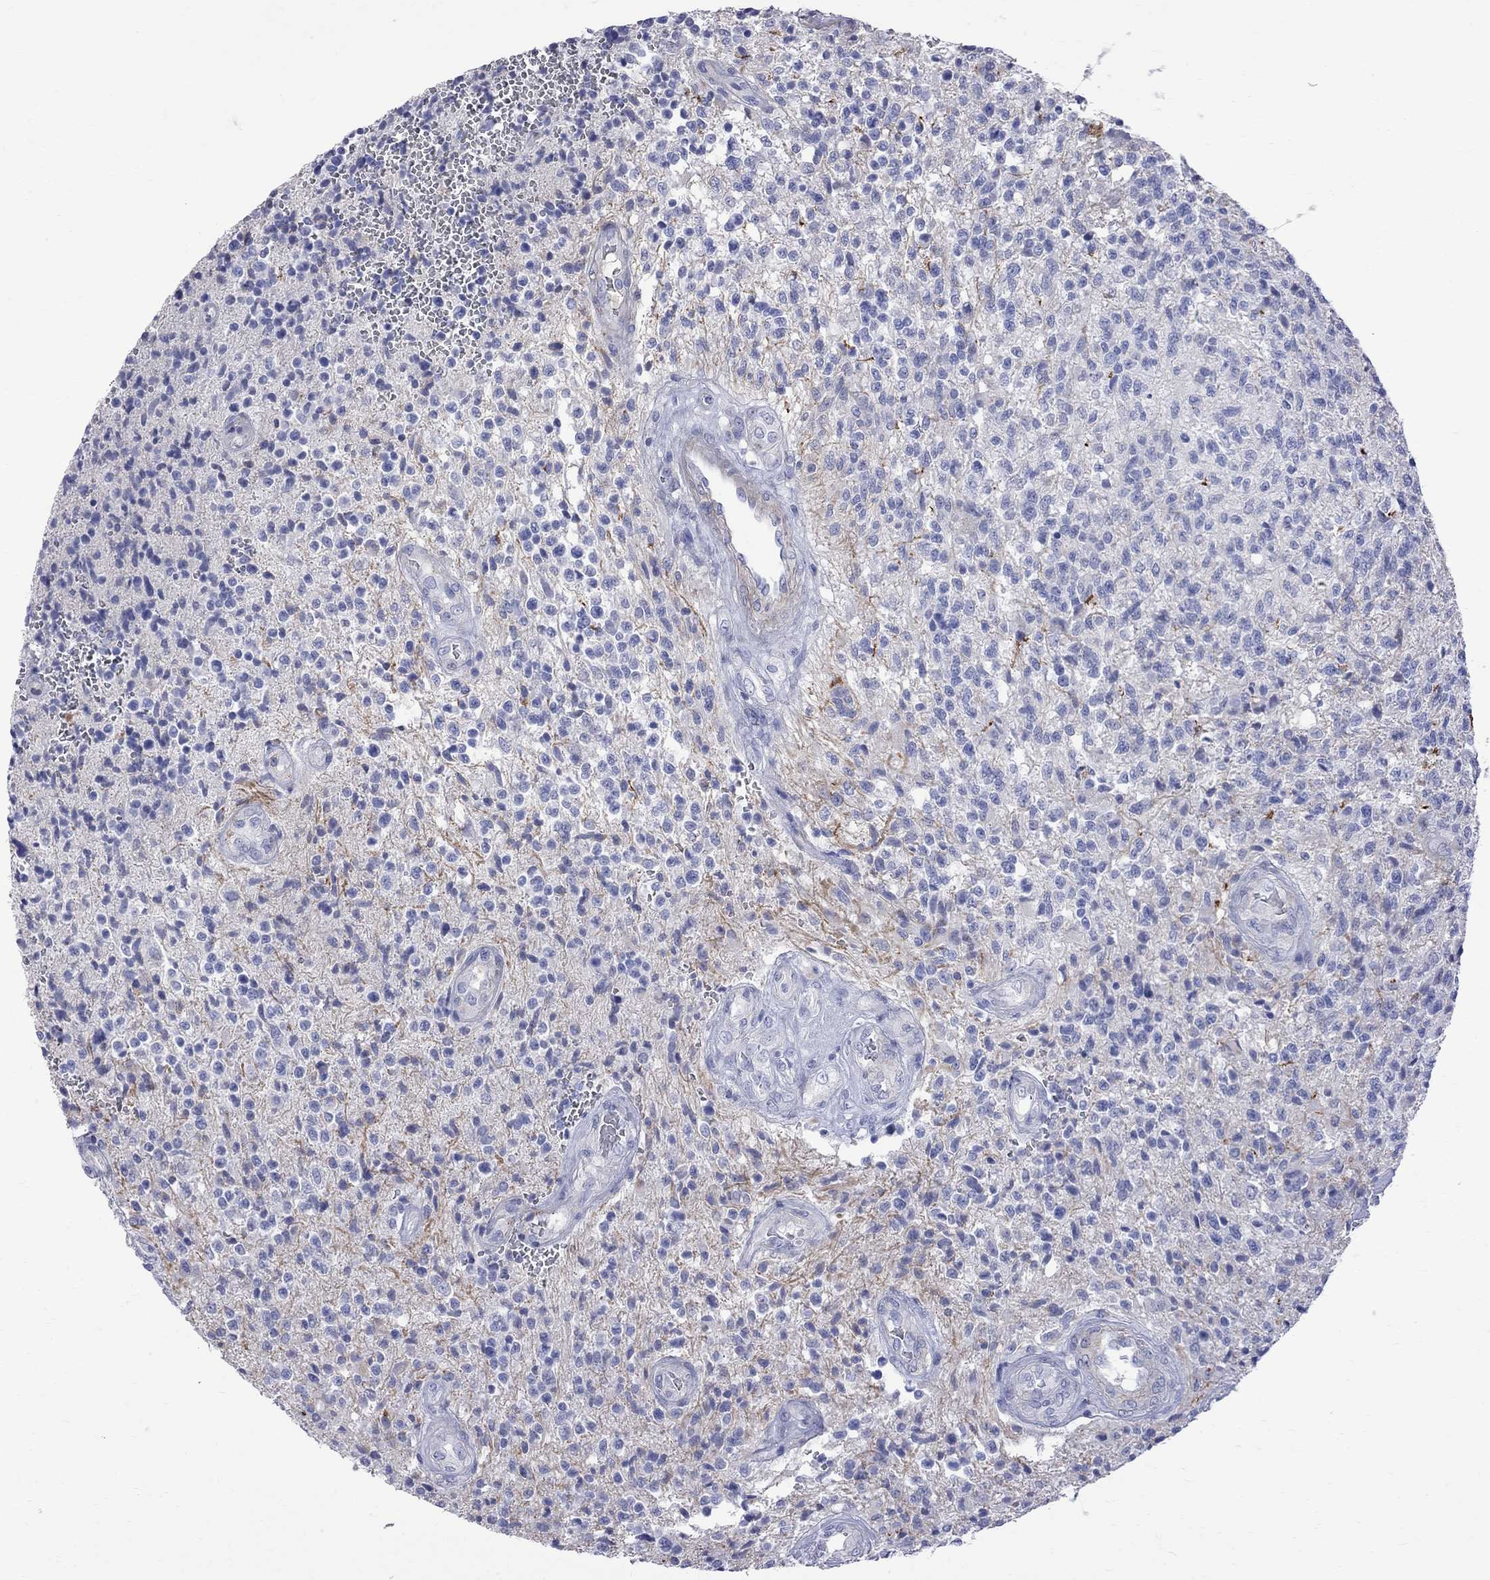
{"staining": {"intensity": "negative", "quantity": "none", "location": "none"}, "tissue": "glioma", "cell_type": "Tumor cells", "image_type": "cancer", "snomed": [{"axis": "morphology", "description": "Glioma, malignant, High grade"}, {"axis": "topography", "description": "Brain"}], "caption": "This is an immunohistochemistry (IHC) photomicrograph of human glioma. There is no expression in tumor cells.", "gene": "S100A3", "patient": {"sex": "male", "age": 56}}